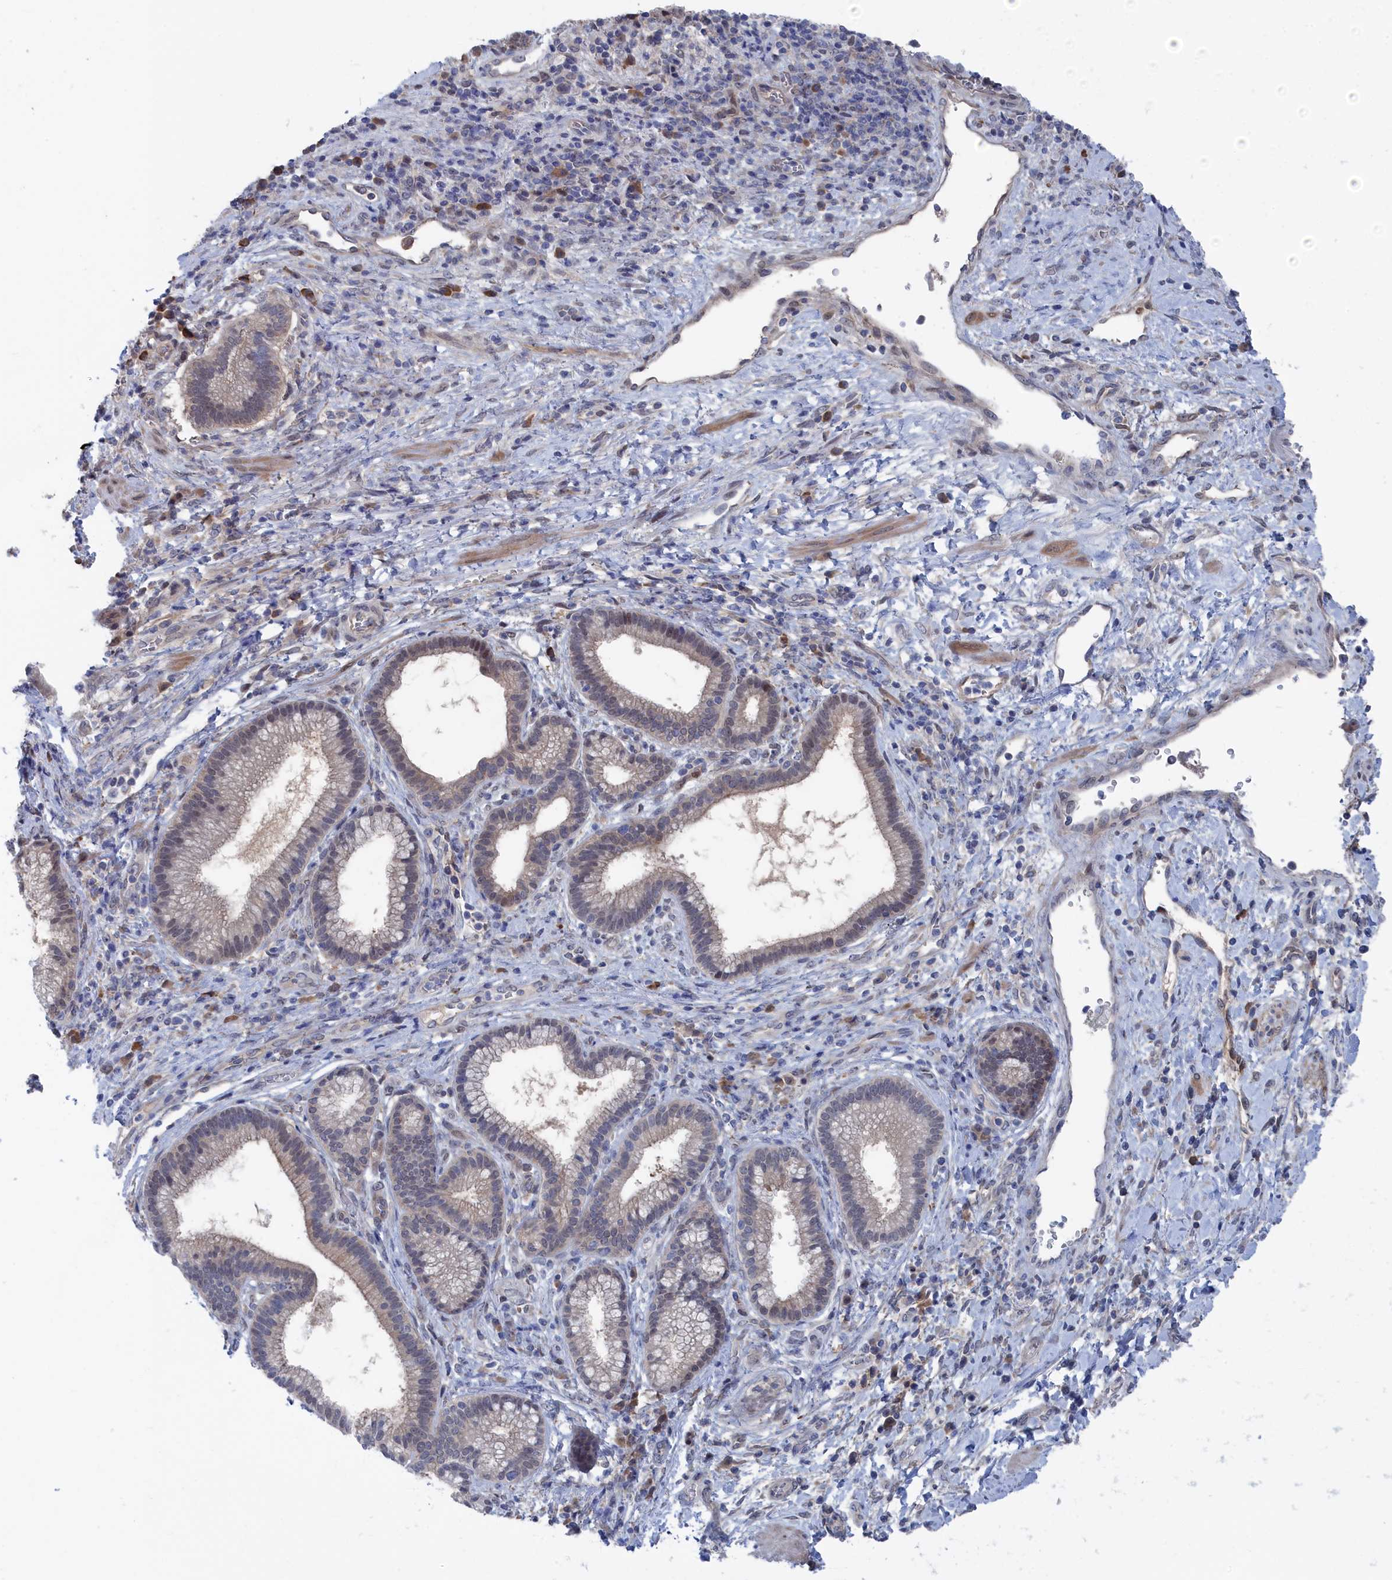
{"staining": {"intensity": "negative", "quantity": "none", "location": "none"}, "tissue": "pancreatic cancer", "cell_type": "Tumor cells", "image_type": "cancer", "snomed": [{"axis": "morphology", "description": "Normal tissue, NOS"}, {"axis": "morphology", "description": "Adenocarcinoma, NOS"}, {"axis": "topography", "description": "Pancreas"}], "caption": "Immunohistochemistry (IHC) of human adenocarcinoma (pancreatic) exhibits no staining in tumor cells.", "gene": "IRGQ", "patient": {"sex": "female", "age": 55}}